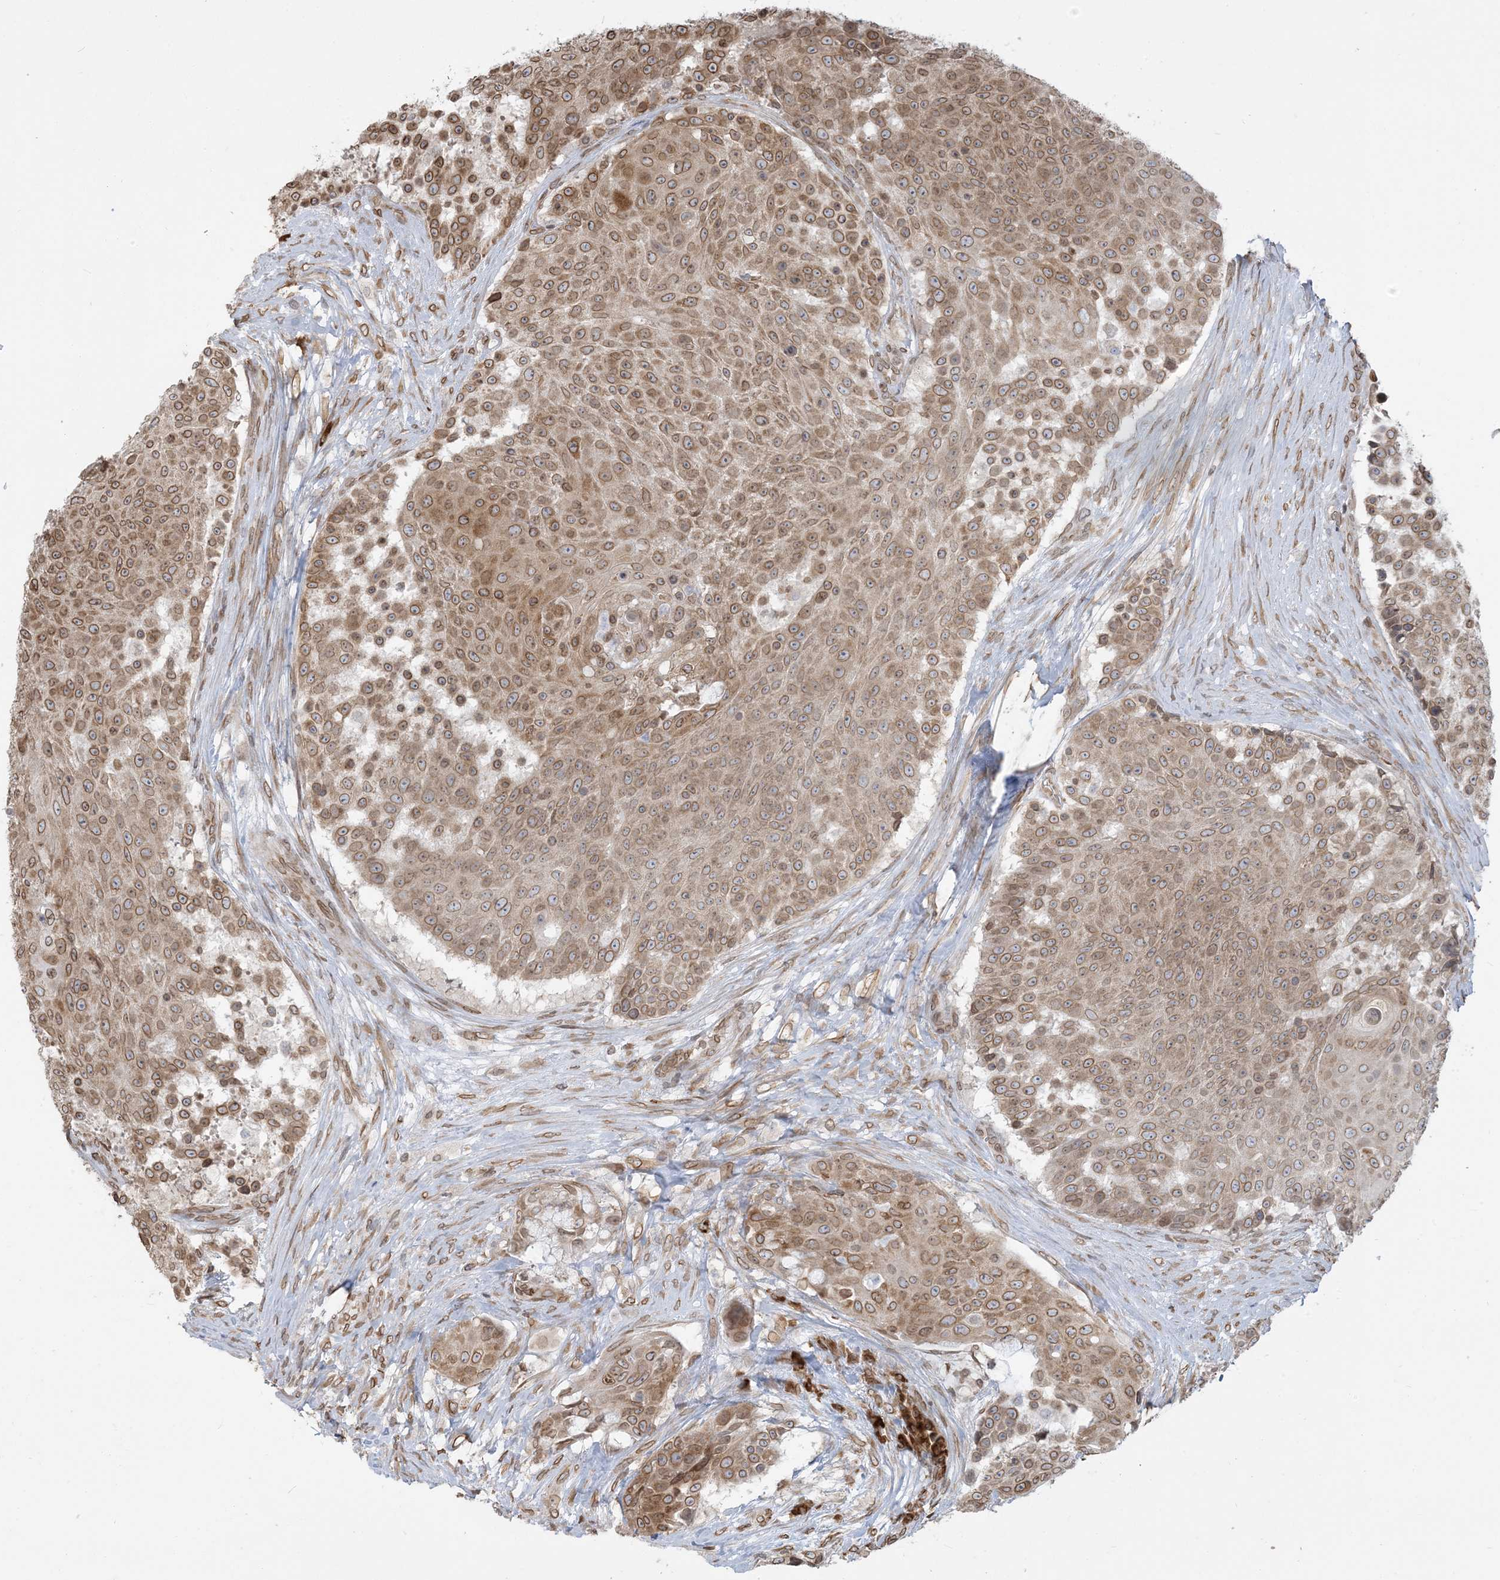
{"staining": {"intensity": "moderate", "quantity": ">75%", "location": "cytoplasmic/membranous,nuclear"}, "tissue": "urothelial cancer", "cell_type": "Tumor cells", "image_type": "cancer", "snomed": [{"axis": "morphology", "description": "Urothelial carcinoma, High grade"}, {"axis": "topography", "description": "Urinary bladder"}], "caption": "Protein expression analysis of human high-grade urothelial carcinoma reveals moderate cytoplasmic/membranous and nuclear positivity in approximately >75% of tumor cells. (Brightfield microscopy of DAB IHC at high magnification).", "gene": "WWP1", "patient": {"sex": "female", "age": 63}}